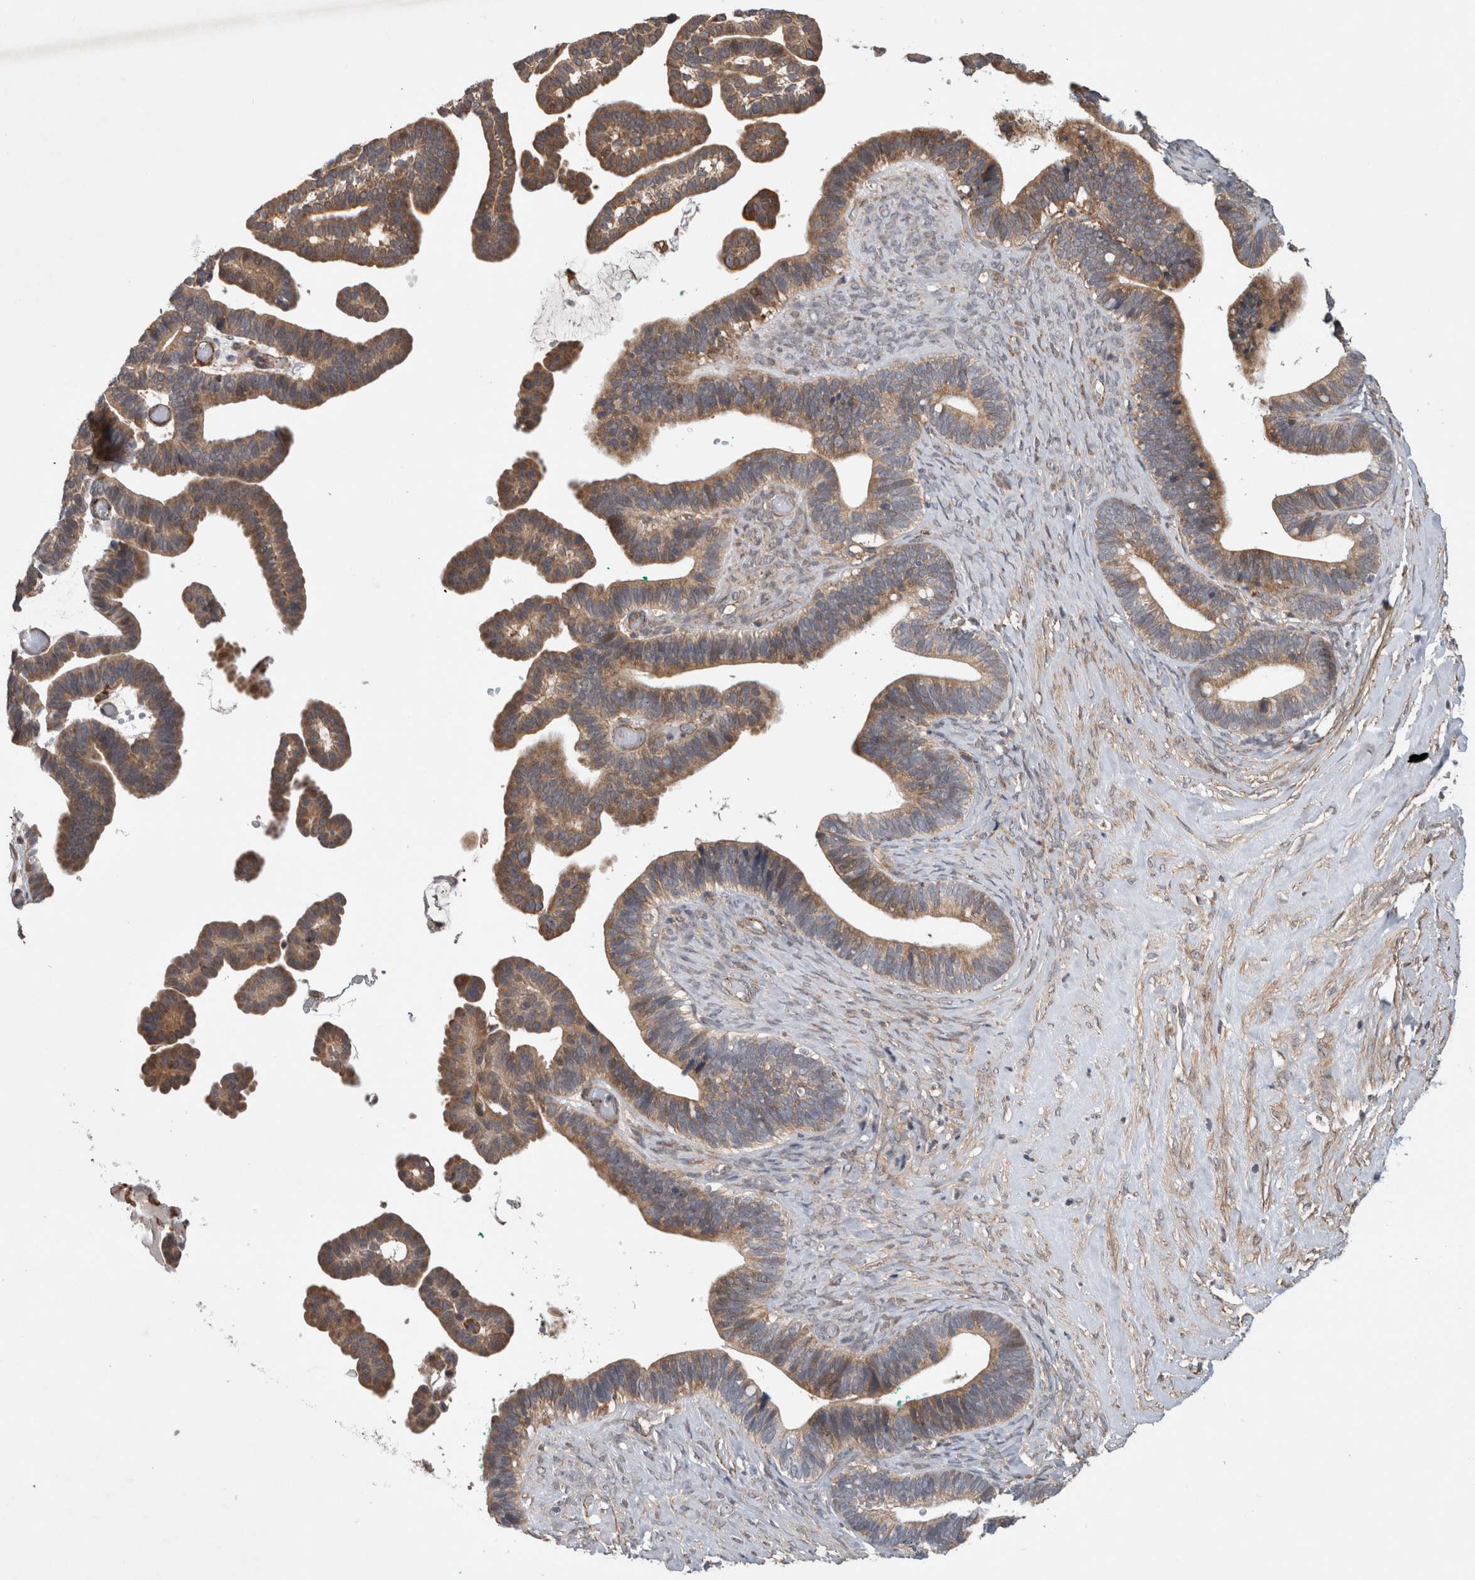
{"staining": {"intensity": "moderate", "quantity": ">75%", "location": "cytoplasmic/membranous"}, "tissue": "ovarian cancer", "cell_type": "Tumor cells", "image_type": "cancer", "snomed": [{"axis": "morphology", "description": "Cystadenocarcinoma, serous, NOS"}, {"axis": "topography", "description": "Ovary"}], "caption": "Ovarian cancer (serous cystadenocarcinoma) stained with a protein marker shows moderate staining in tumor cells.", "gene": "ADGRL3", "patient": {"sex": "female", "age": 56}}